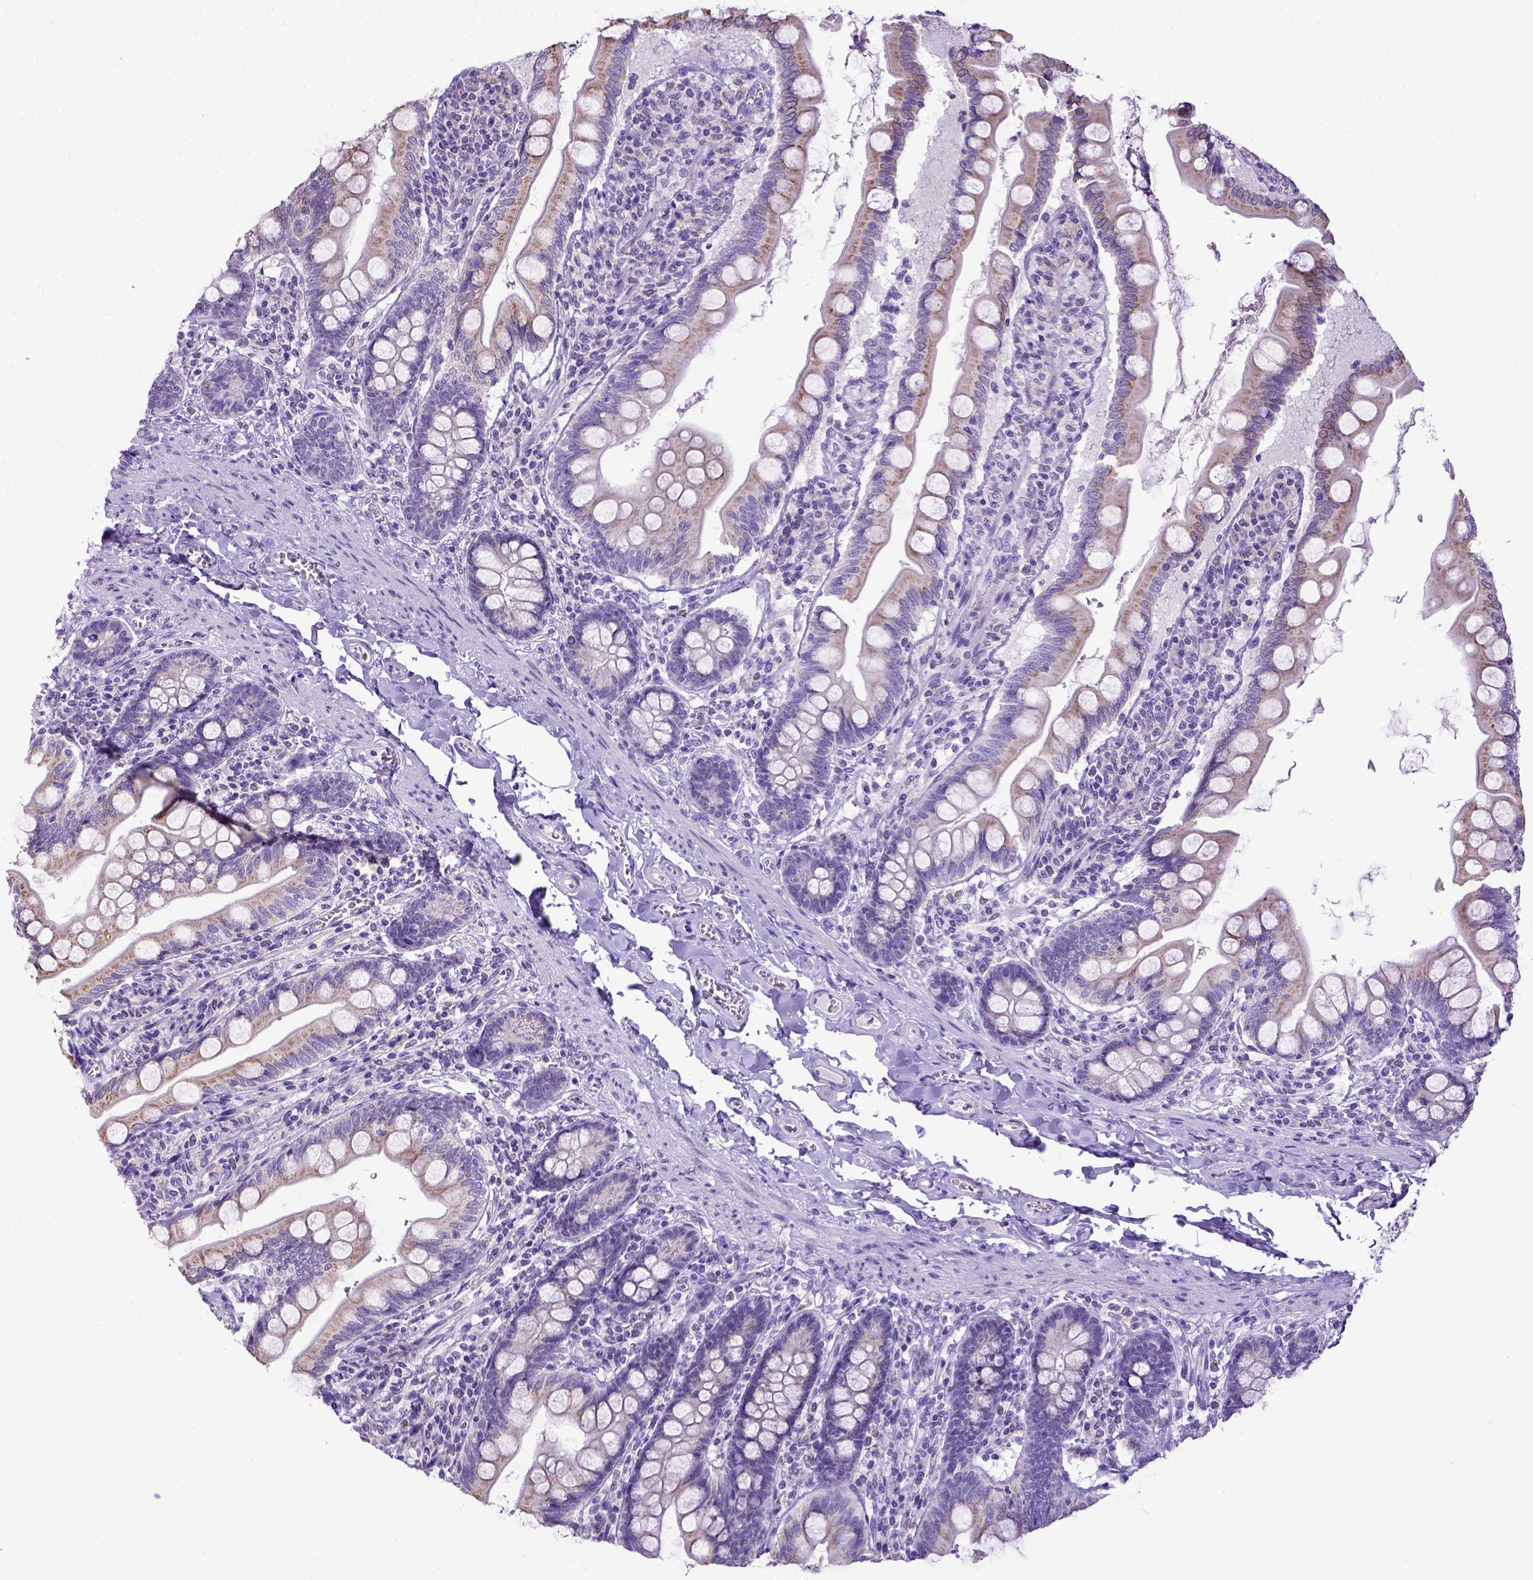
{"staining": {"intensity": "weak", "quantity": "25%-75%", "location": "cytoplasmic/membranous"}, "tissue": "small intestine", "cell_type": "Glandular cells", "image_type": "normal", "snomed": [{"axis": "morphology", "description": "Normal tissue, NOS"}, {"axis": "topography", "description": "Small intestine"}], "caption": "The image shows a brown stain indicating the presence of a protein in the cytoplasmic/membranous of glandular cells in small intestine. (DAB IHC, brown staining for protein, blue staining for nuclei).", "gene": "SPEF1", "patient": {"sex": "female", "age": 56}}